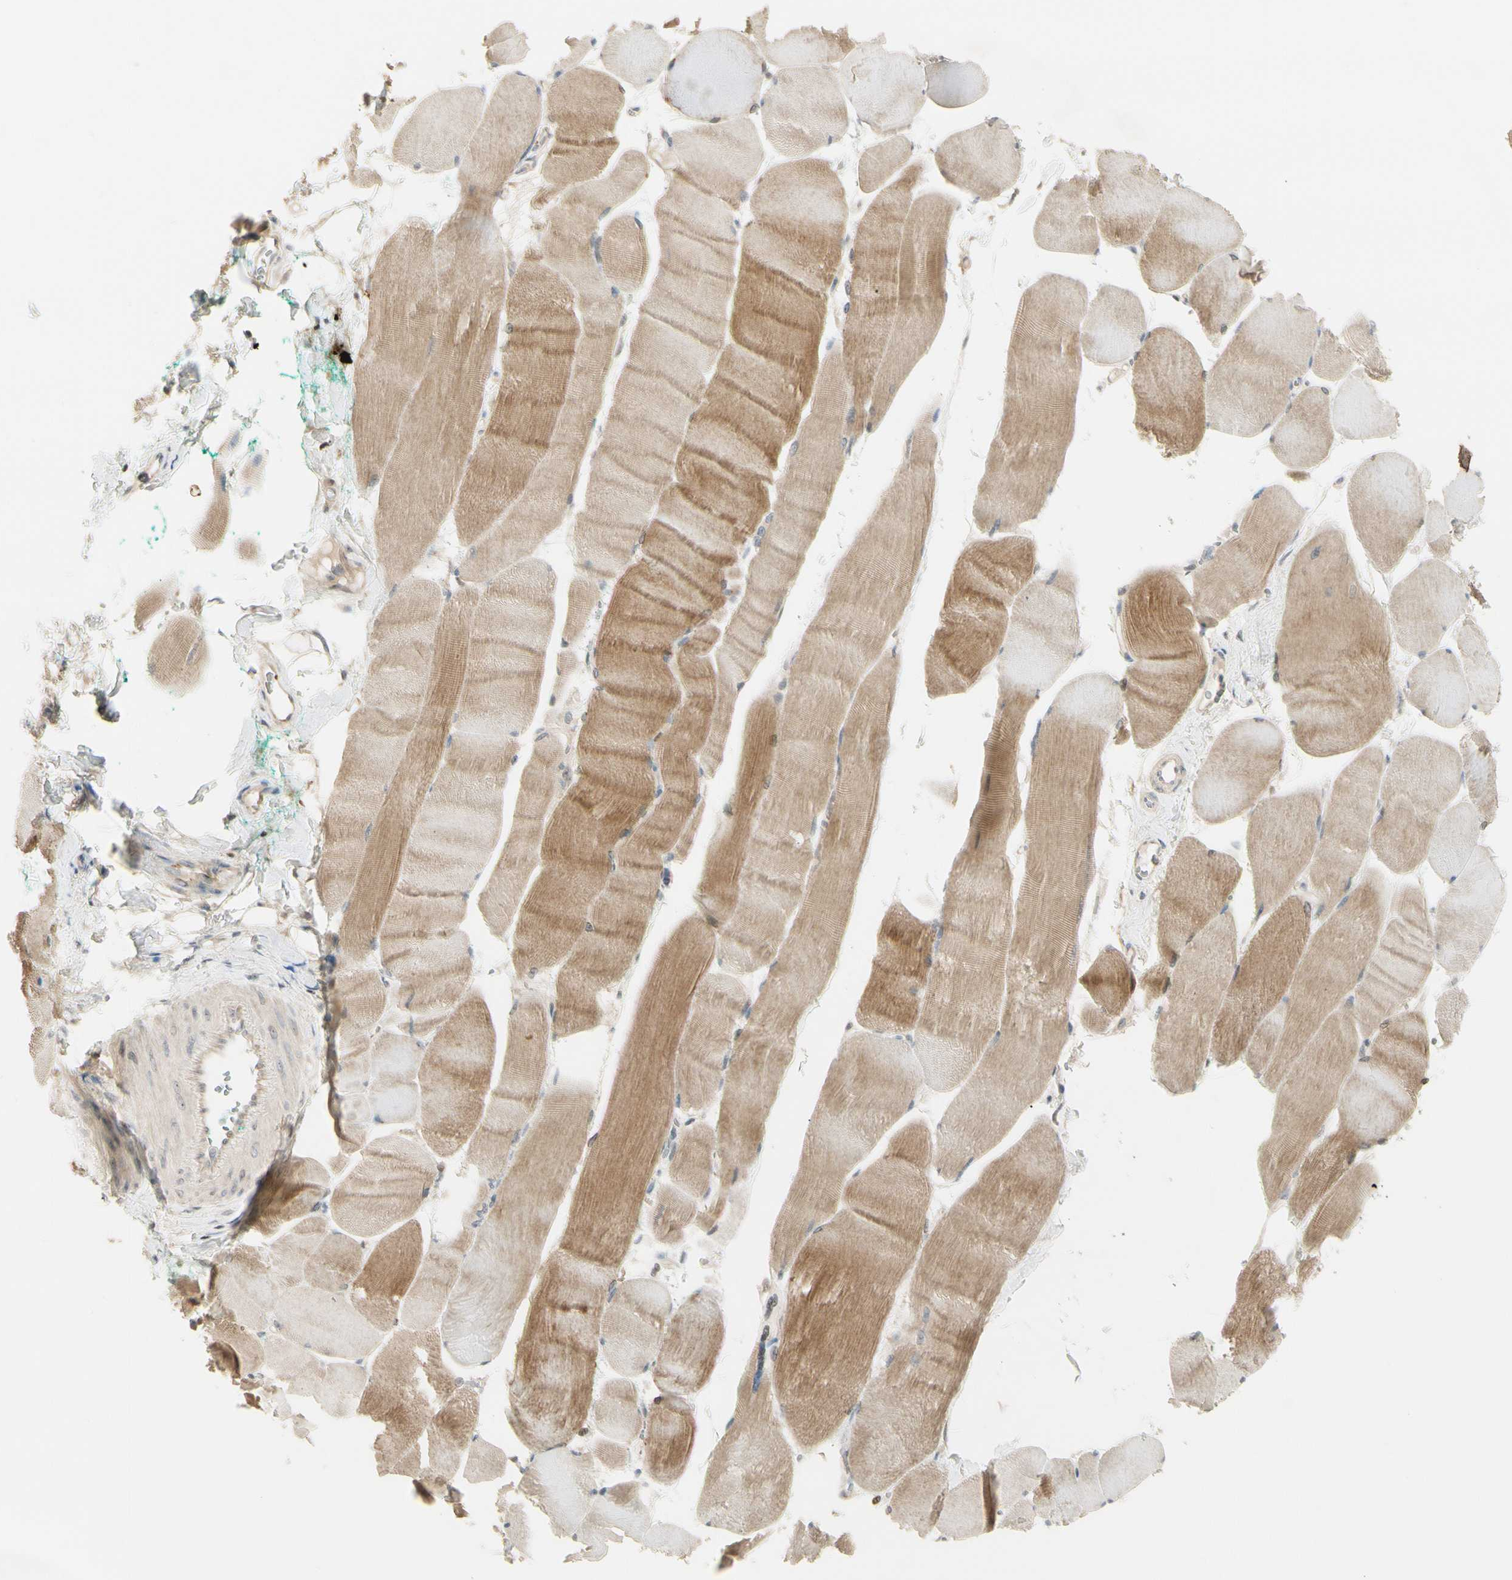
{"staining": {"intensity": "moderate", "quantity": "25%-75%", "location": "cytoplasmic/membranous"}, "tissue": "skeletal muscle", "cell_type": "Myocytes", "image_type": "normal", "snomed": [{"axis": "morphology", "description": "Normal tissue, NOS"}, {"axis": "morphology", "description": "Squamous cell carcinoma, NOS"}, {"axis": "topography", "description": "Skeletal muscle"}], "caption": "An immunohistochemistry (IHC) micrograph of unremarkable tissue is shown. Protein staining in brown highlights moderate cytoplasmic/membranous positivity in skeletal muscle within myocytes. (DAB IHC with brightfield microscopy, high magnification).", "gene": "NFYA", "patient": {"sex": "male", "age": 51}}